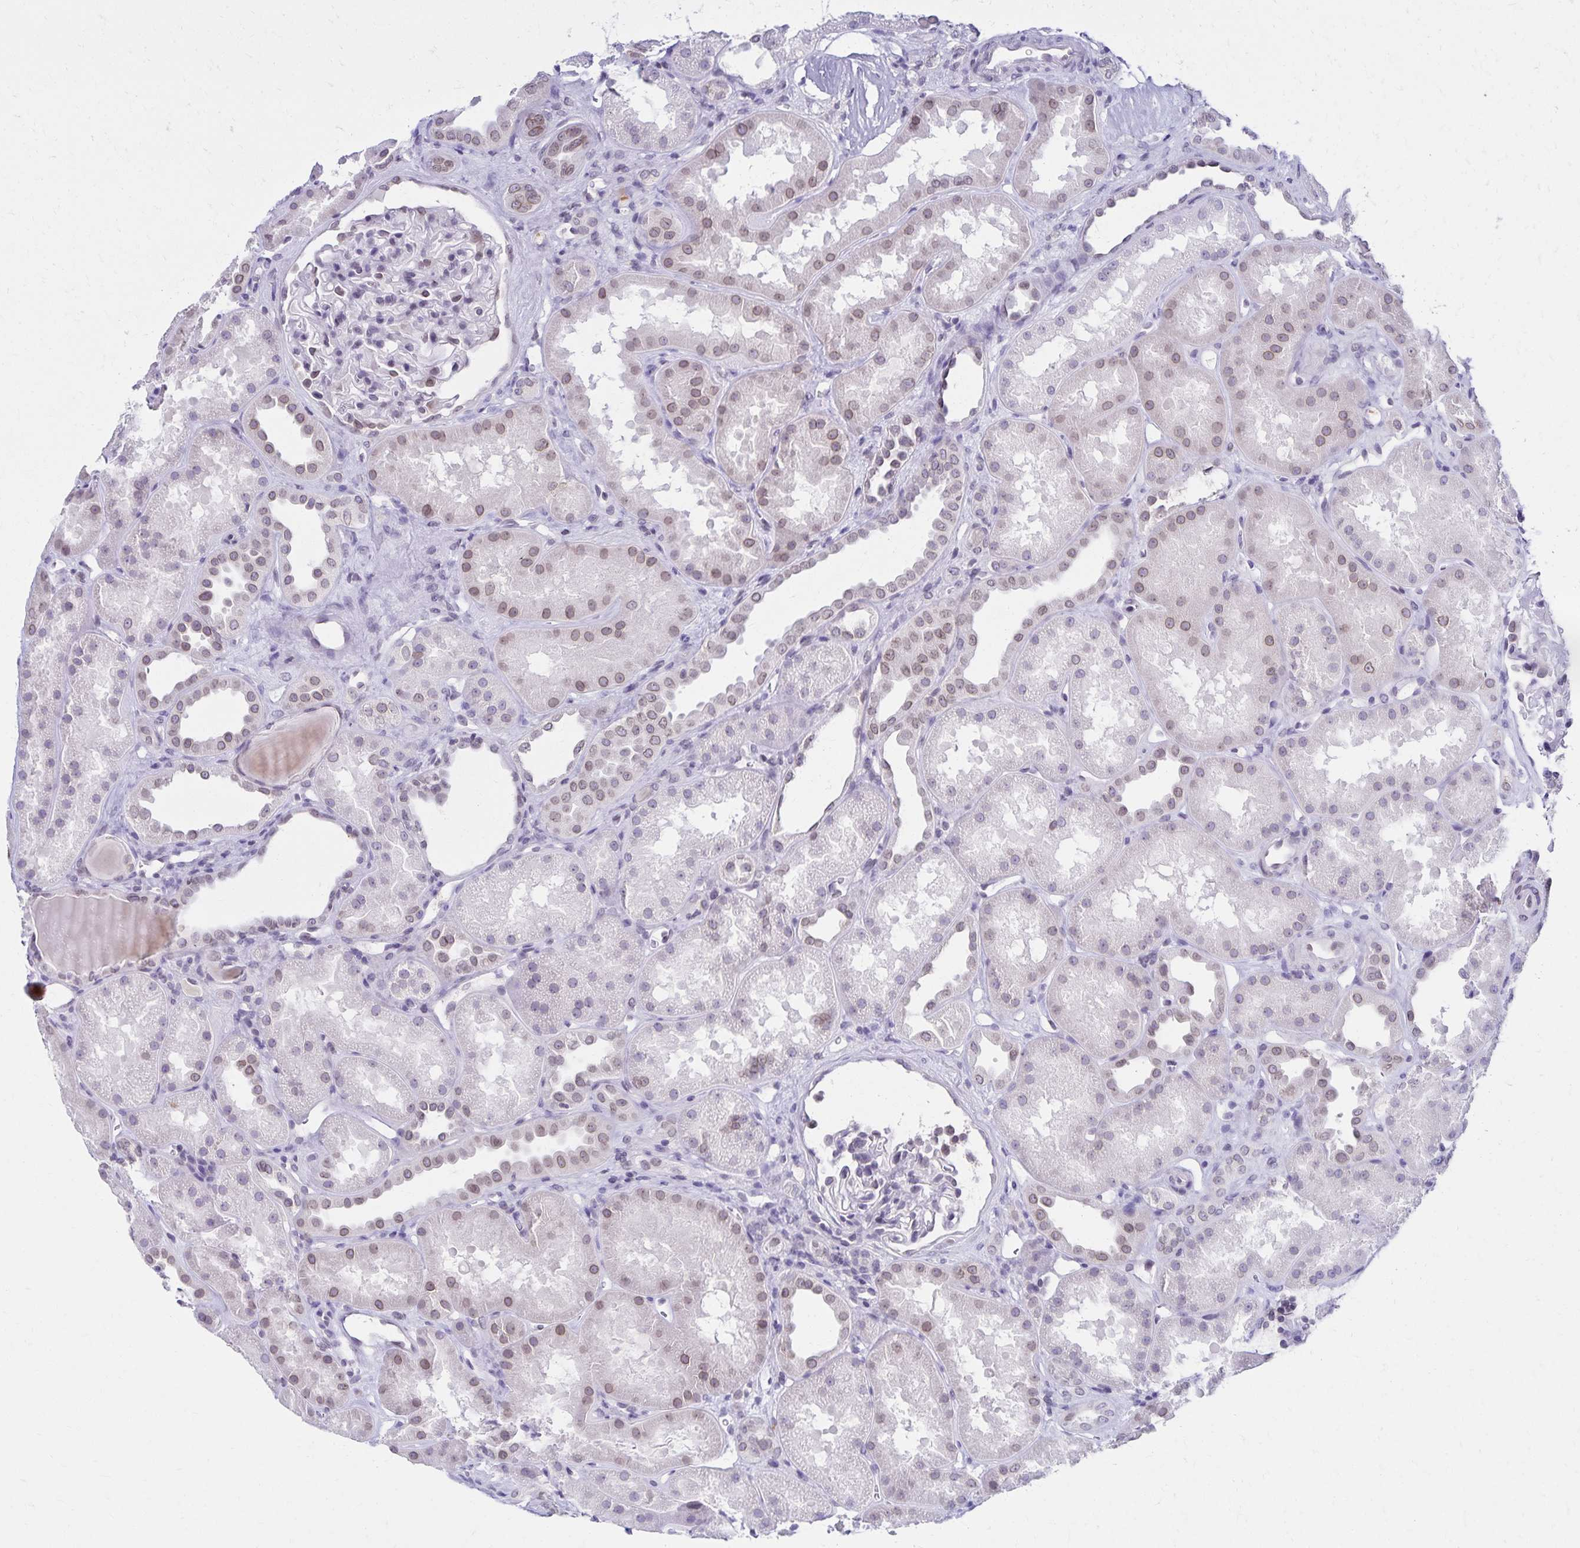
{"staining": {"intensity": "negative", "quantity": "none", "location": "none"}, "tissue": "kidney", "cell_type": "Cells in glomeruli", "image_type": "normal", "snomed": [{"axis": "morphology", "description": "Normal tissue, NOS"}, {"axis": "topography", "description": "Kidney"}], "caption": "Immunohistochemistry photomicrograph of unremarkable kidney stained for a protein (brown), which exhibits no staining in cells in glomeruli.", "gene": "FAM166C", "patient": {"sex": "male", "age": 61}}